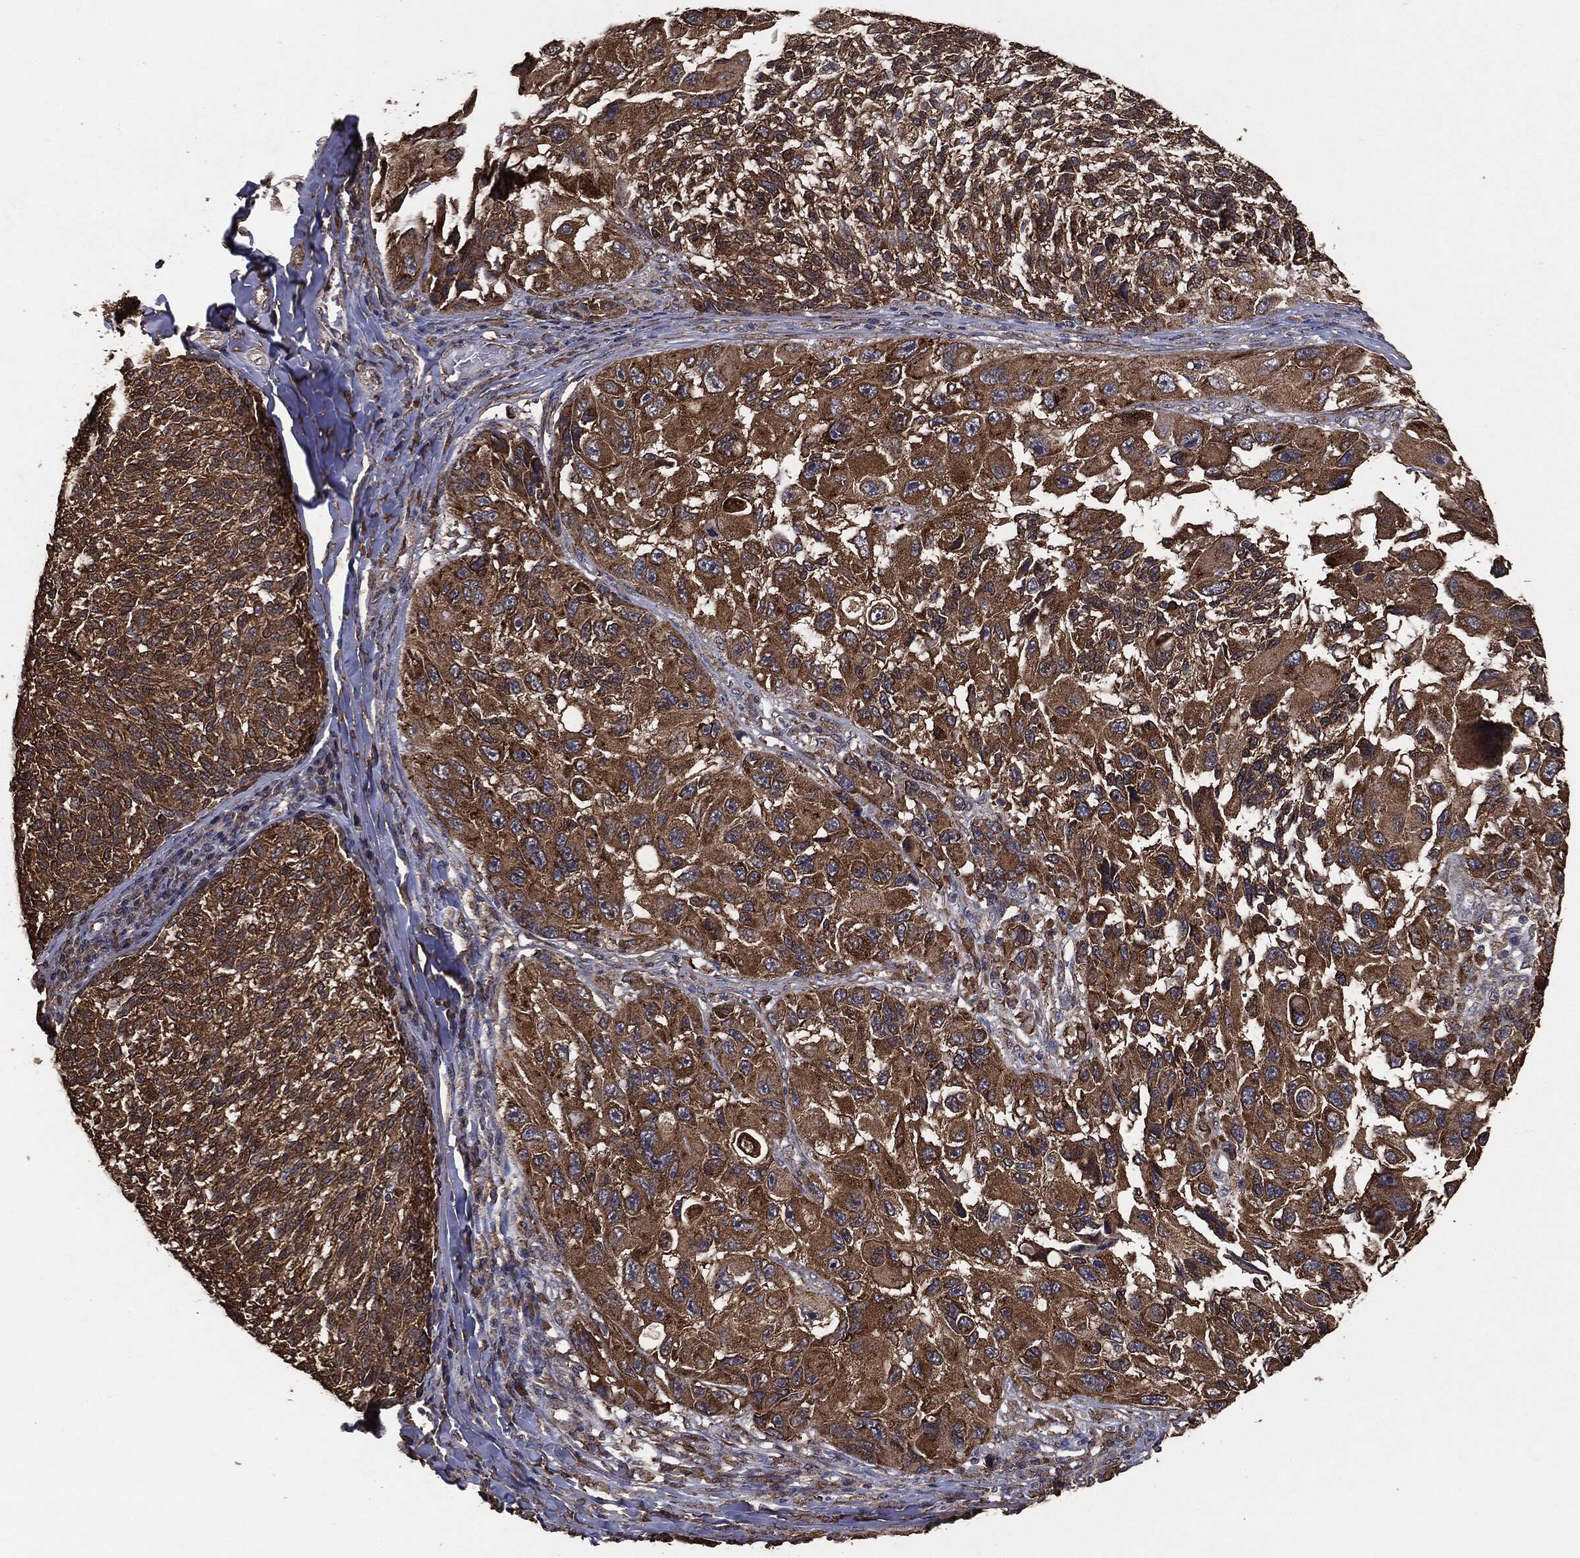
{"staining": {"intensity": "strong", "quantity": ">75%", "location": "cytoplasmic/membranous"}, "tissue": "melanoma", "cell_type": "Tumor cells", "image_type": "cancer", "snomed": [{"axis": "morphology", "description": "Malignant melanoma, NOS"}, {"axis": "topography", "description": "Skin"}], "caption": "Immunohistochemical staining of malignant melanoma shows high levels of strong cytoplasmic/membranous protein expression in approximately >75% of tumor cells.", "gene": "MTOR", "patient": {"sex": "female", "age": 73}}